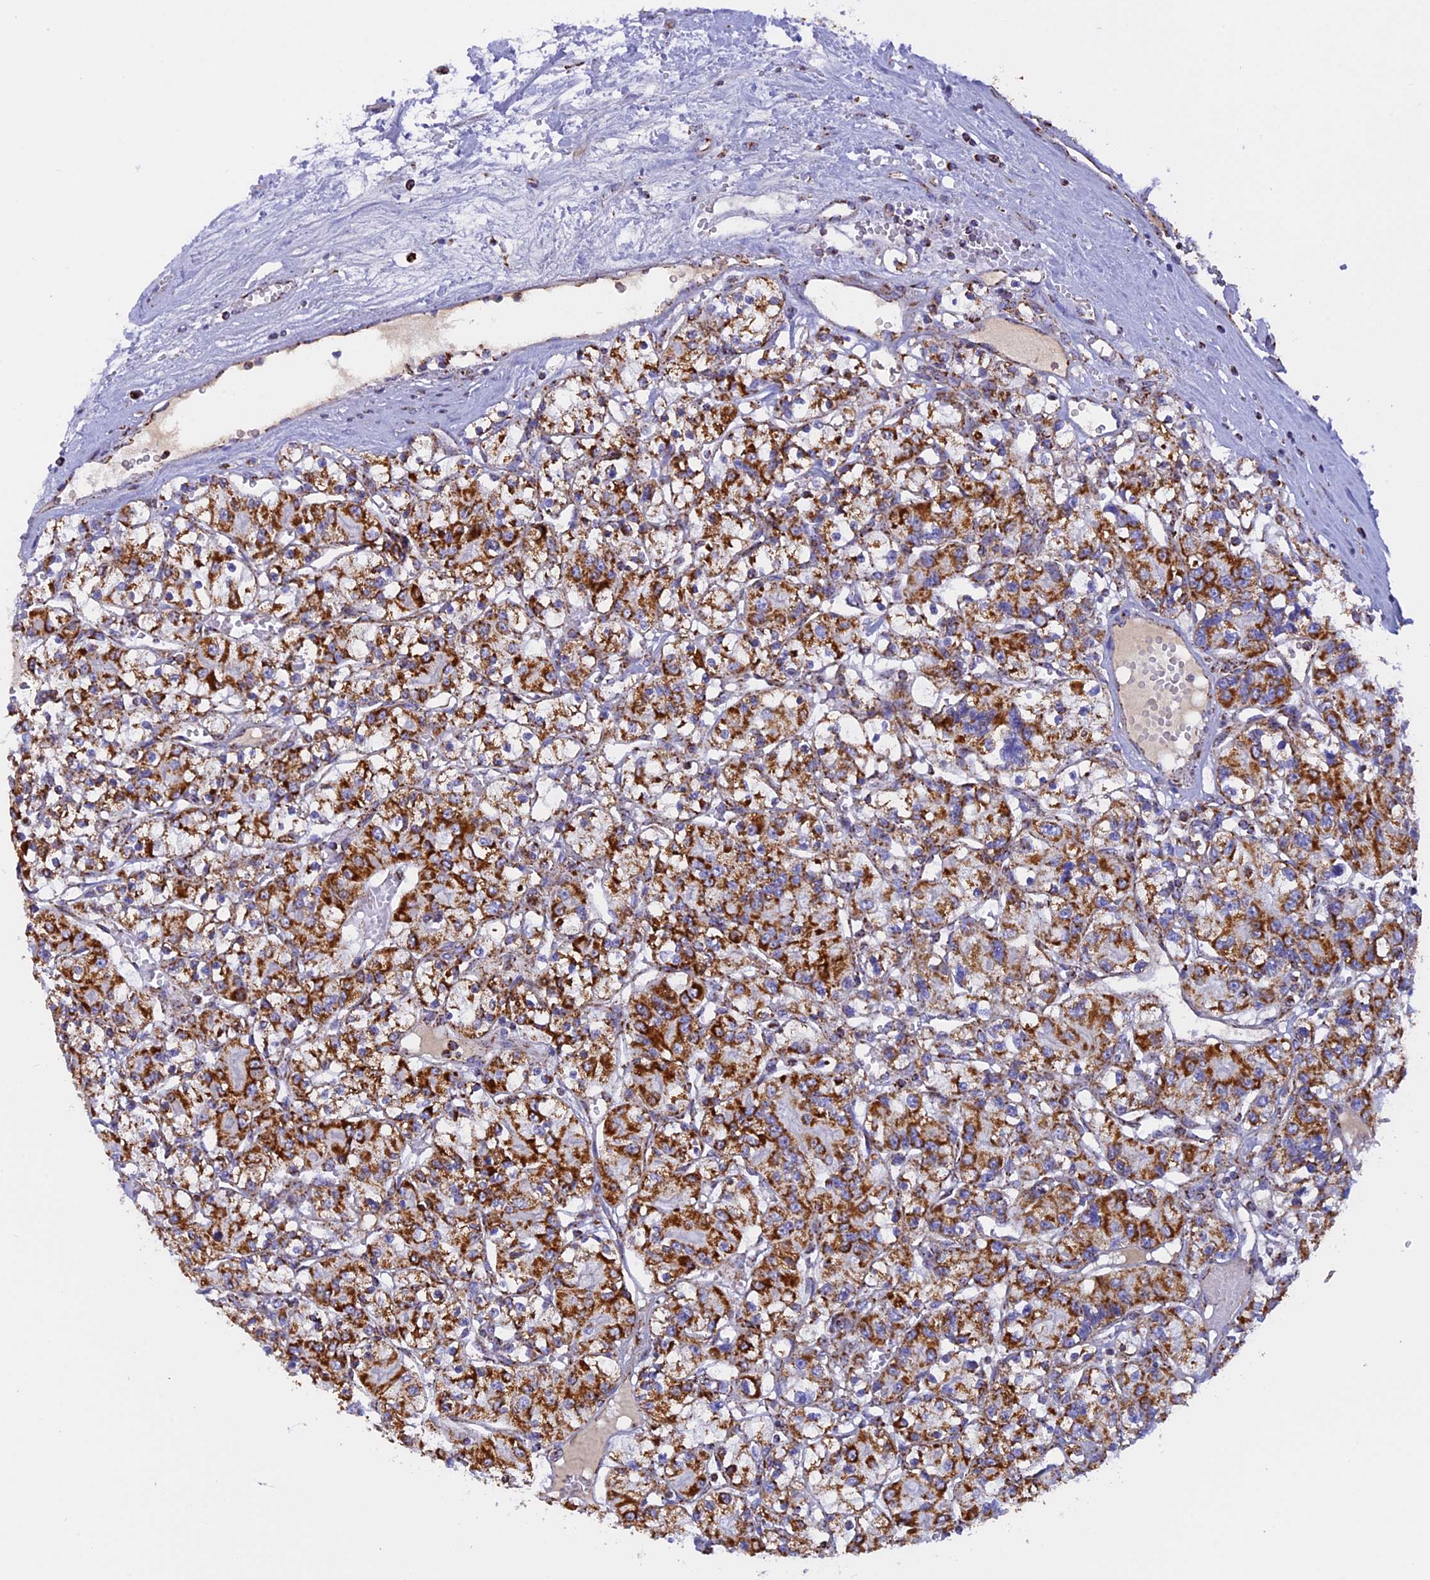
{"staining": {"intensity": "strong", "quantity": ">75%", "location": "cytoplasmic/membranous"}, "tissue": "renal cancer", "cell_type": "Tumor cells", "image_type": "cancer", "snomed": [{"axis": "morphology", "description": "Adenocarcinoma, NOS"}, {"axis": "topography", "description": "Kidney"}], "caption": "The micrograph displays staining of renal cancer, revealing strong cytoplasmic/membranous protein expression (brown color) within tumor cells. The protein is shown in brown color, while the nuclei are stained blue.", "gene": "KCNG1", "patient": {"sex": "female", "age": 59}}